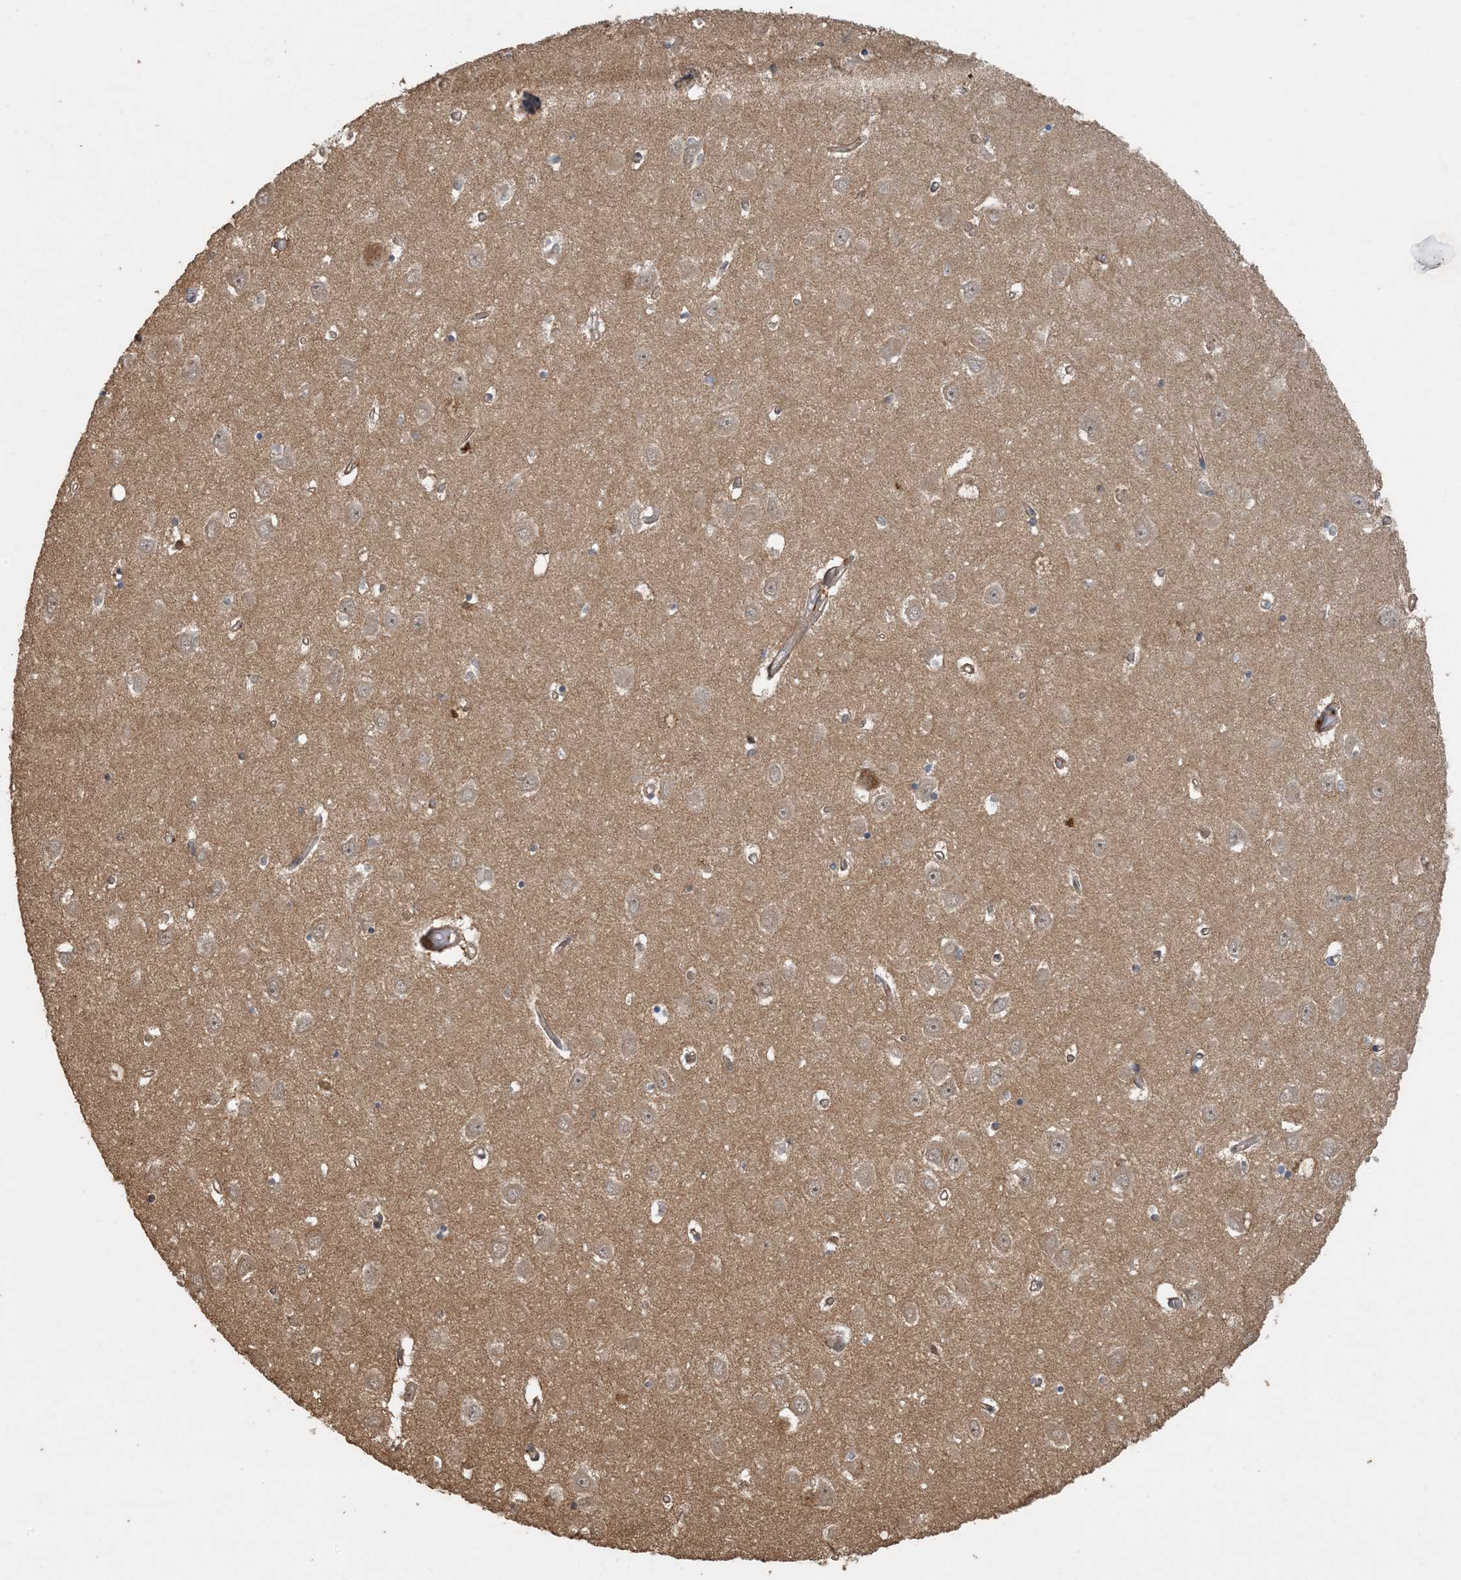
{"staining": {"intensity": "weak", "quantity": ">75%", "location": "cytoplasmic/membranous"}, "tissue": "hippocampus", "cell_type": "Glial cells", "image_type": "normal", "snomed": [{"axis": "morphology", "description": "Normal tissue, NOS"}, {"axis": "topography", "description": "Hippocampus"}], "caption": "Hippocampus stained with DAB immunohistochemistry reveals low levels of weak cytoplasmic/membranous positivity in approximately >75% of glial cells.", "gene": "AK9", "patient": {"sex": "male", "age": 70}}